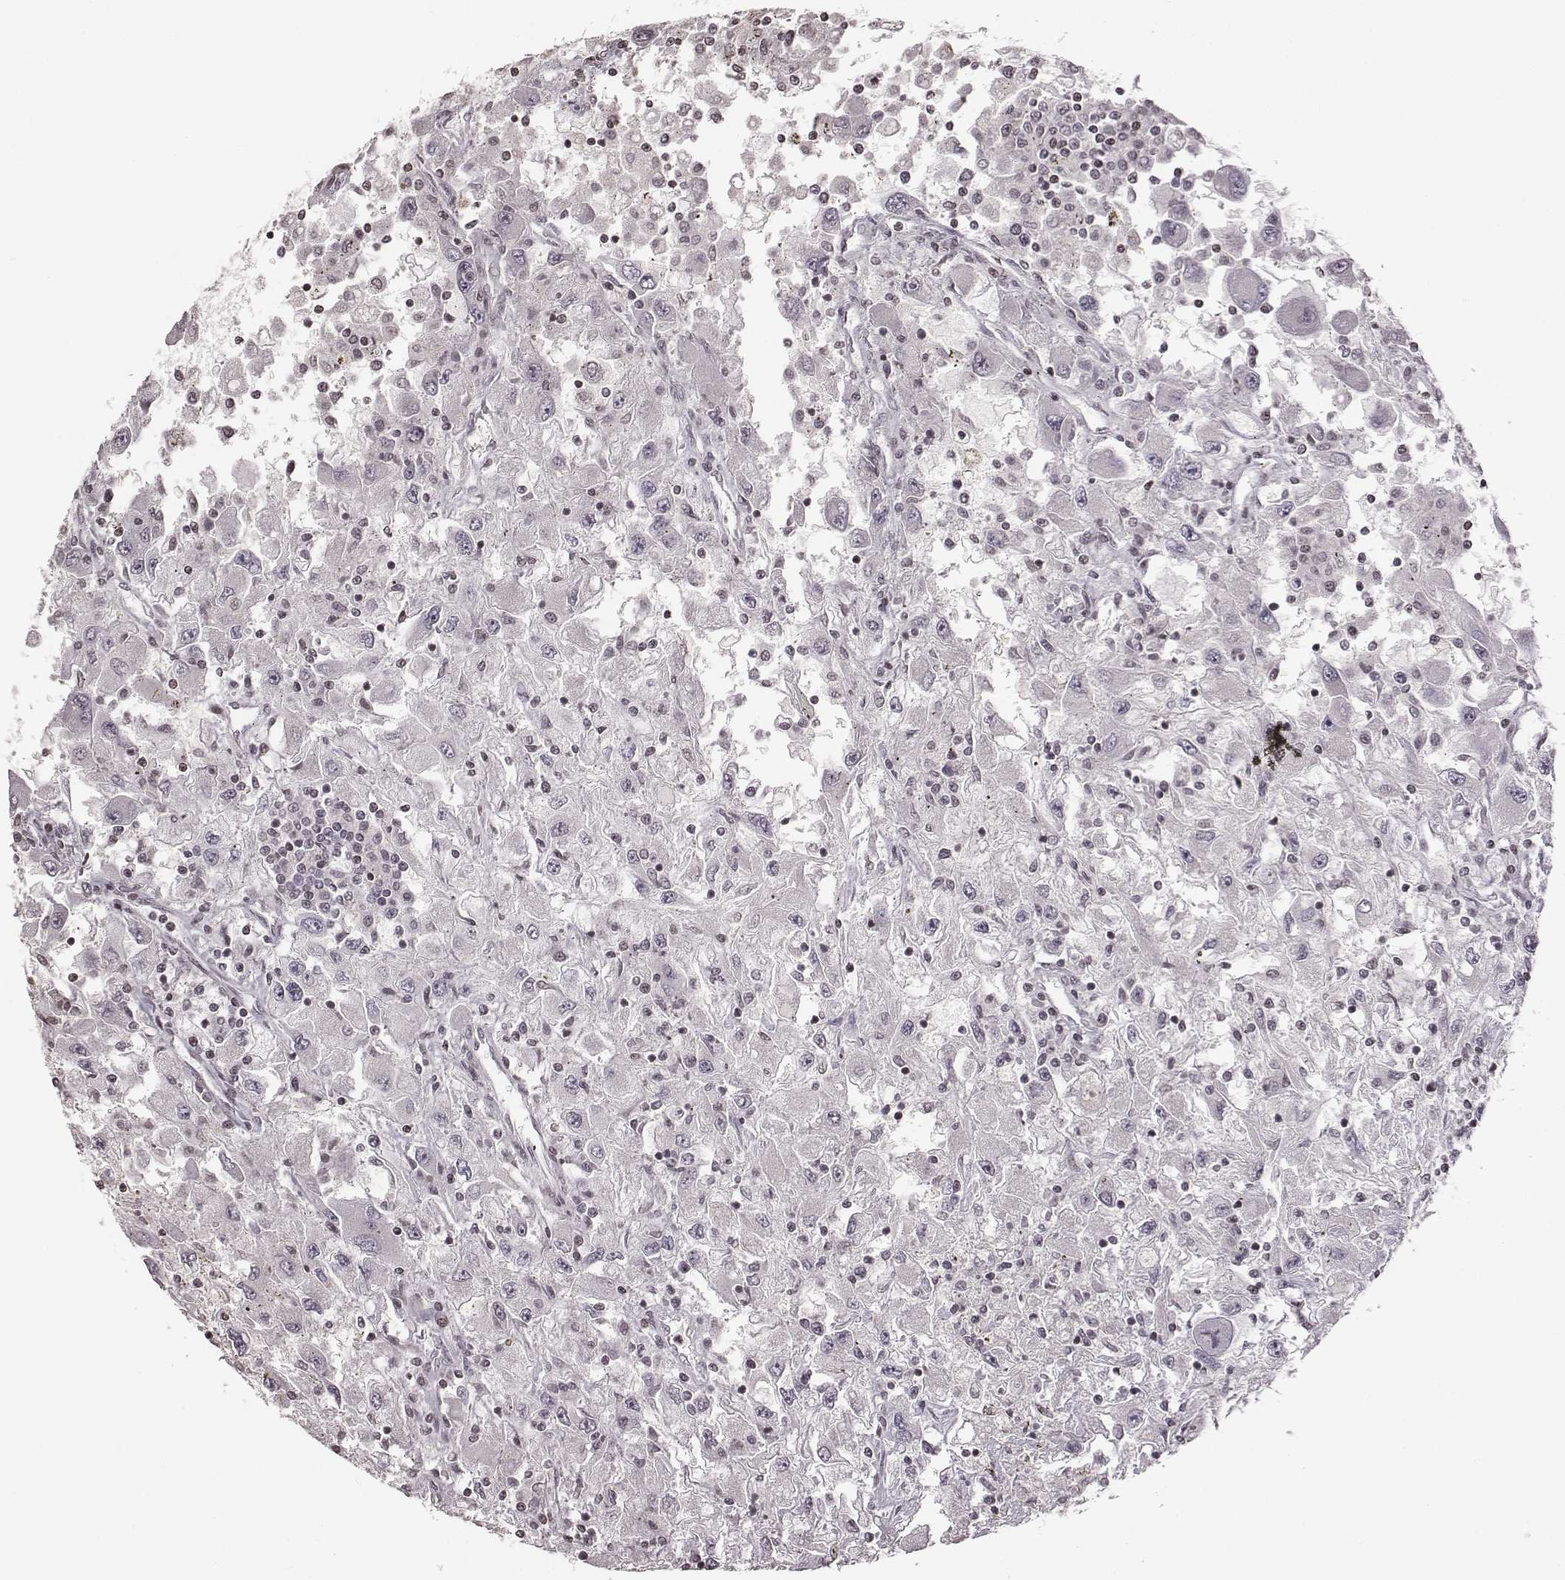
{"staining": {"intensity": "negative", "quantity": "none", "location": "none"}, "tissue": "renal cancer", "cell_type": "Tumor cells", "image_type": "cancer", "snomed": [{"axis": "morphology", "description": "Adenocarcinoma, NOS"}, {"axis": "topography", "description": "Kidney"}], "caption": "This is an immunohistochemistry (IHC) histopathology image of renal cancer (adenocarcinoma). There is no staining in tumor cells.", "gene": "GRM4", "patient": {"sex": "female", "age": 67}}